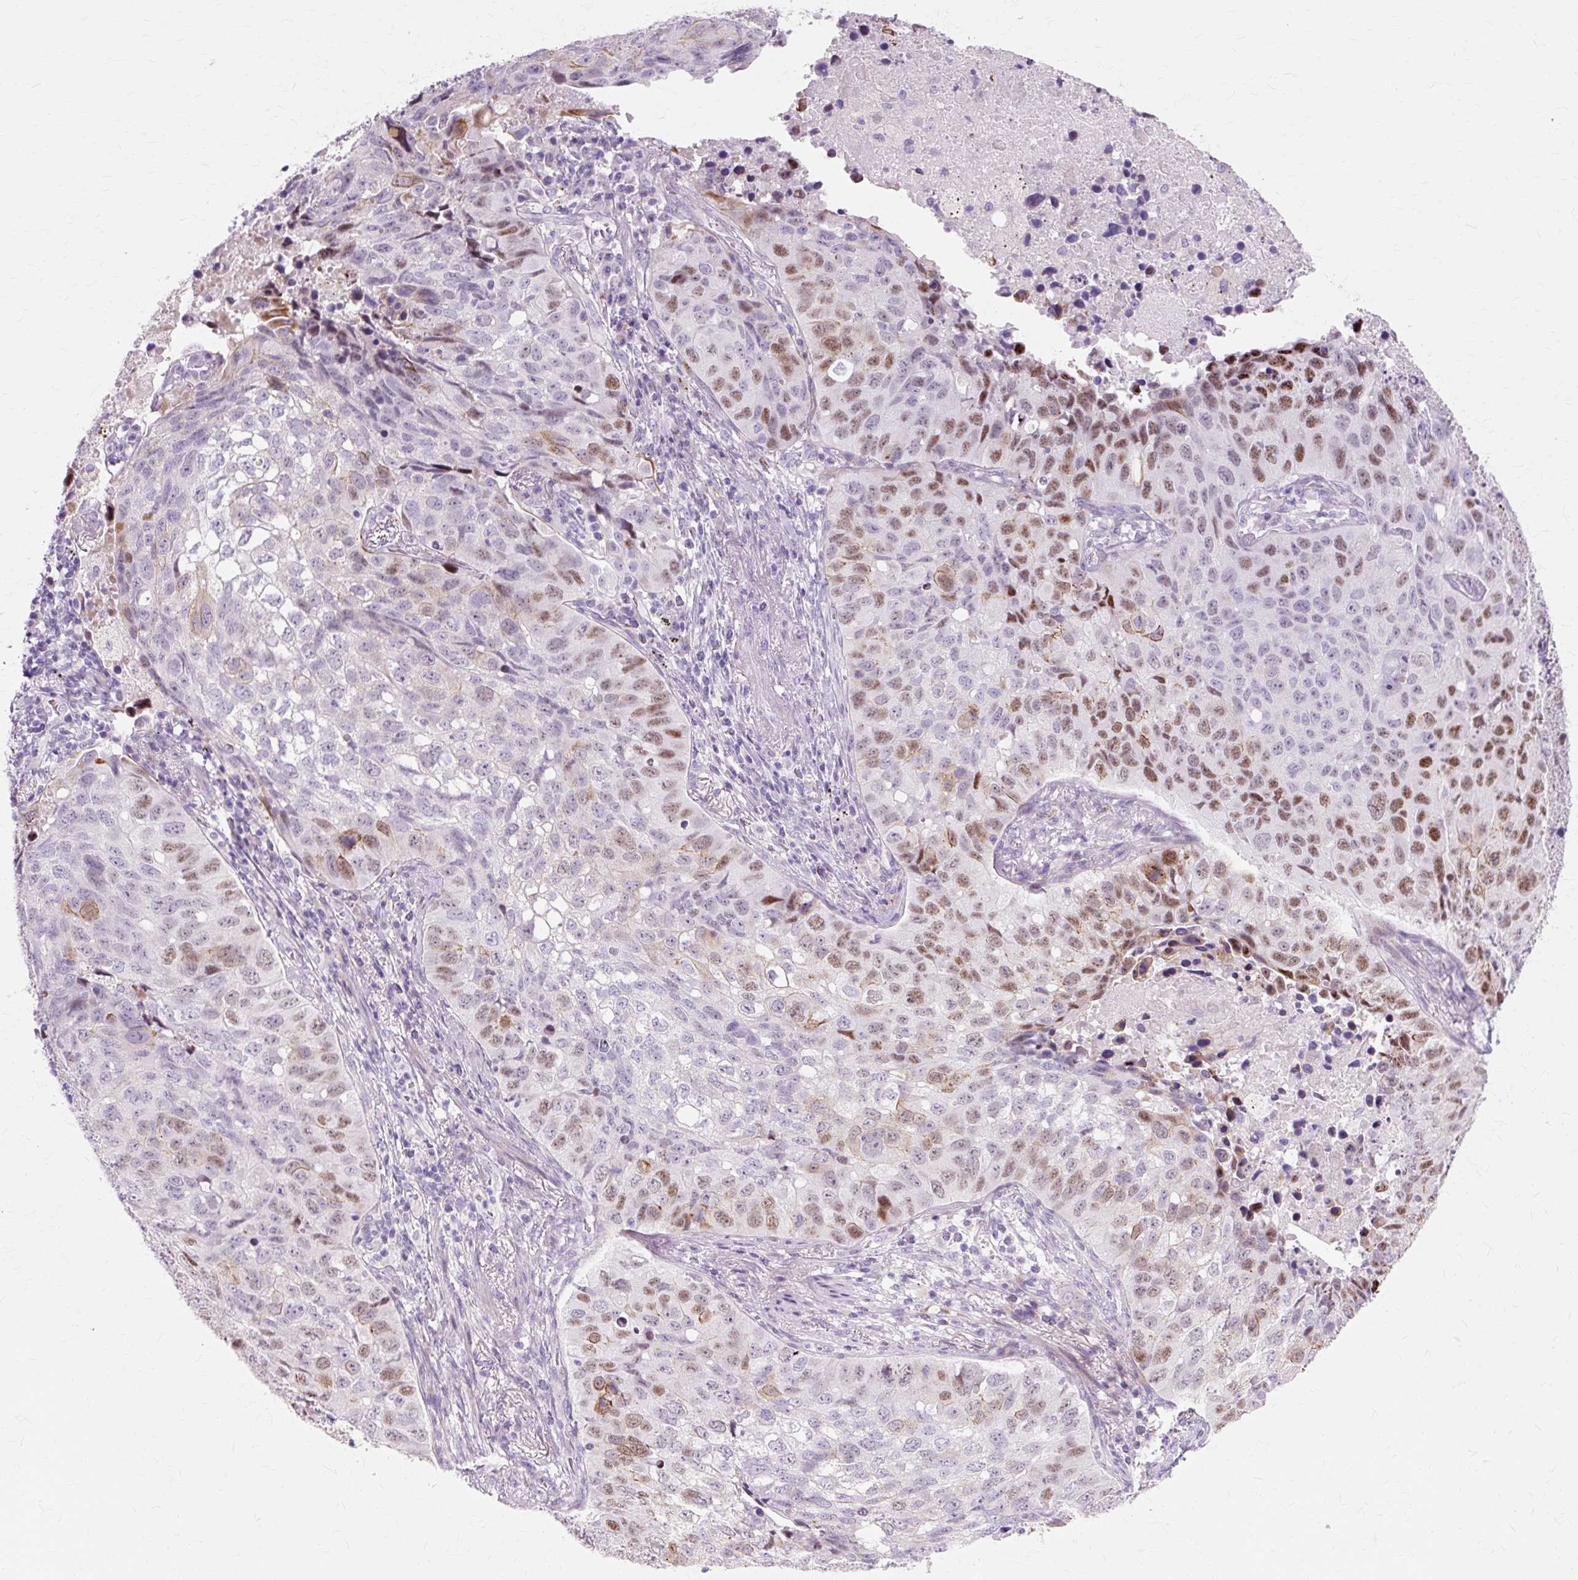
{"staining": {"intensity": "moderate", "quantity": "25%-75%", "location": "cytoplasmic/membranous,nuclear"}, "tissue": "lung cancer", "cell_type": "Tumor cells", "image_type": "cancer", "snomed": [{"axis": "morphology", "description": "Squamous cell carcinoma, NOS"}, {"axis": "topography", "description": "Lung"}], "caption": "This is an image of immunohistochemistry (IHC) staining of squamous cell carcinoma (lung), which shows moderate expression in the cytoplasmic/membranous and nuclear of tumor cells.", "gene": "IRX2", "patient": {"sex": "male", "age": 60}}